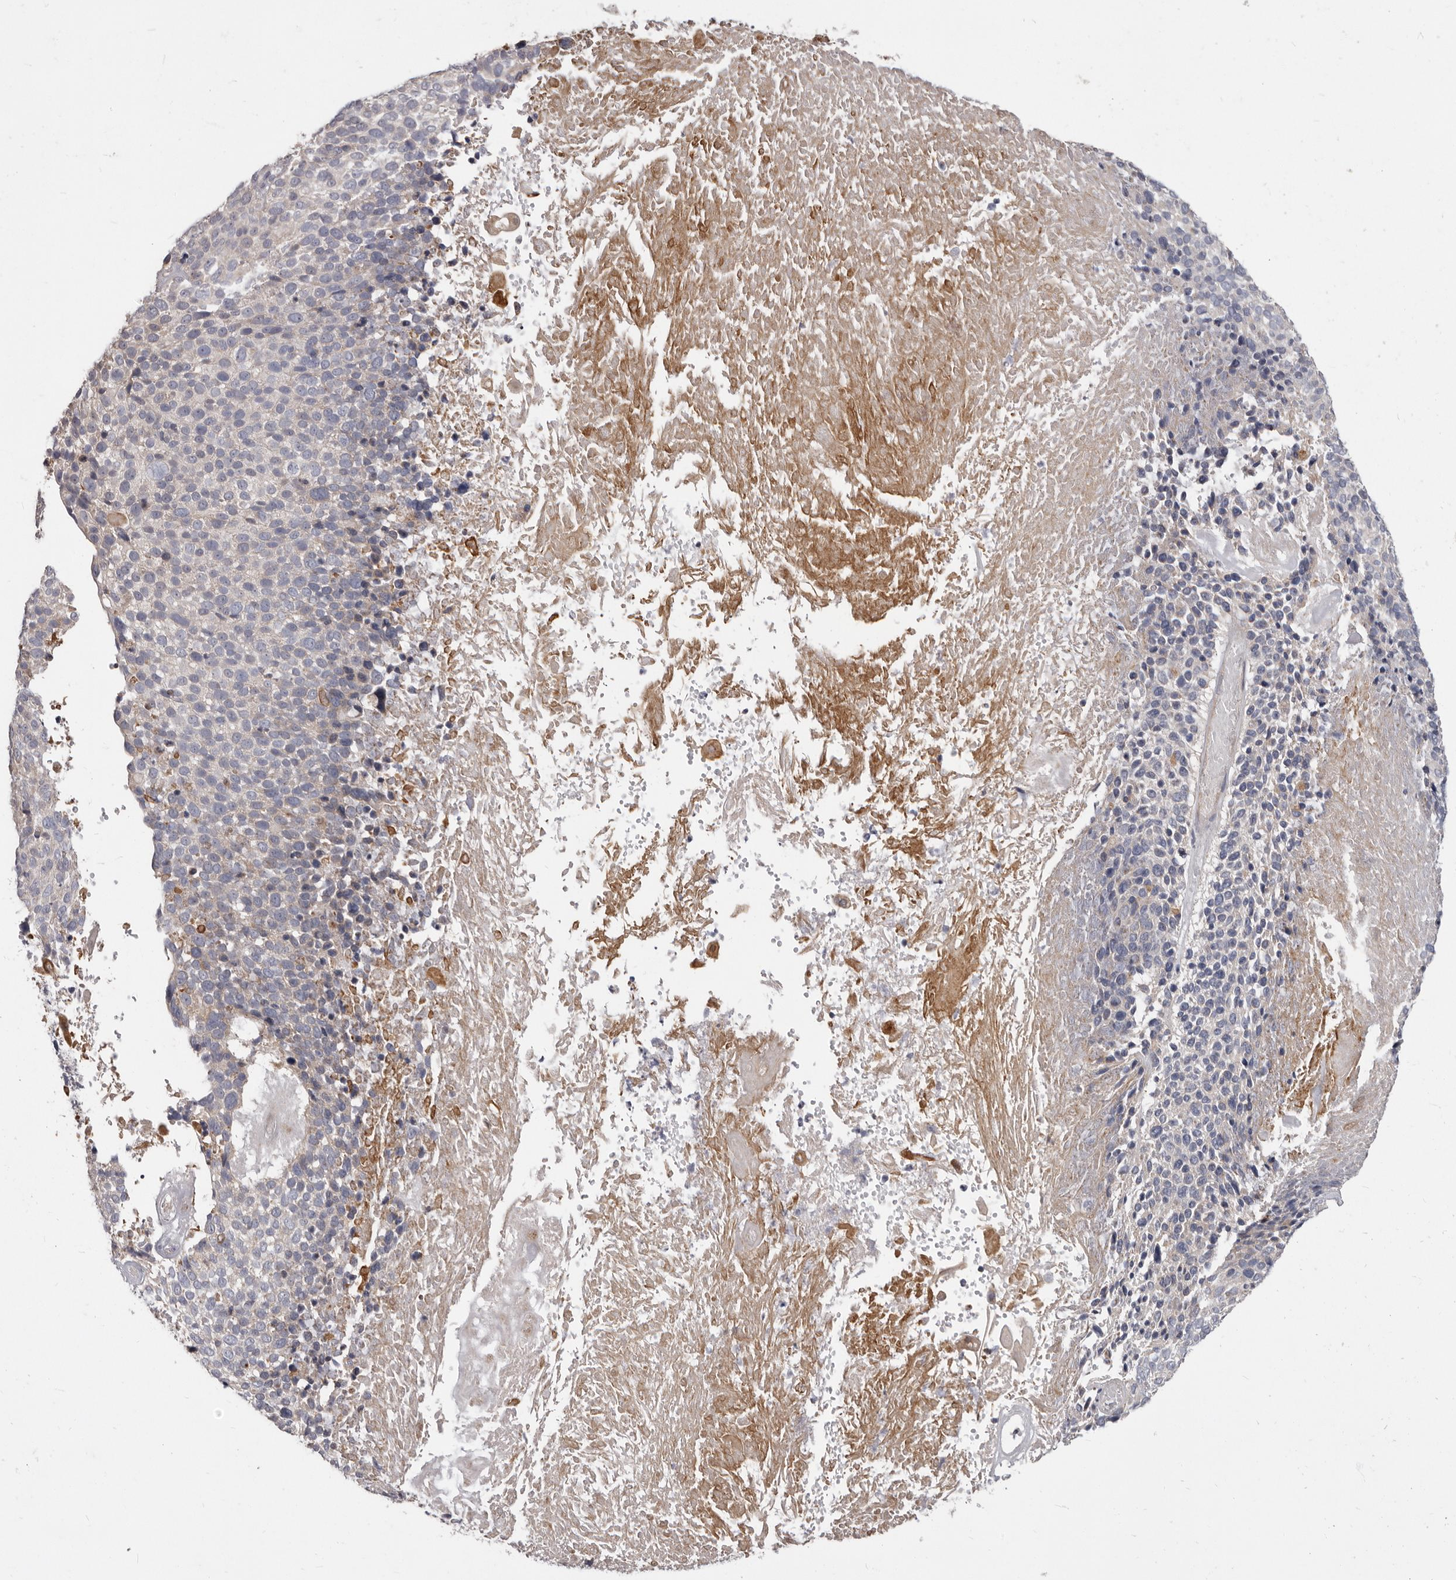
{"staining": {"intensity": "negative", "quantity": "none", "location": "none"}, "tissue": "cervical cancer", "cell_type": "Tumor cells", "image_type": "cancer", "snomed": [{"axis": "morphology", "description": "Squamous cell carcinoma, NOS"}, {"axis": "topography", "description": "Cervix"}], "caption": "This histopathology image is of cervical cancer stained with immunohistochemistry to label a protein in brown with the nuclei are counter-stained blue. There is no staining in tumor cells.", "gene": "FMO2", "patient": {"sex": "female", "age": 74}}